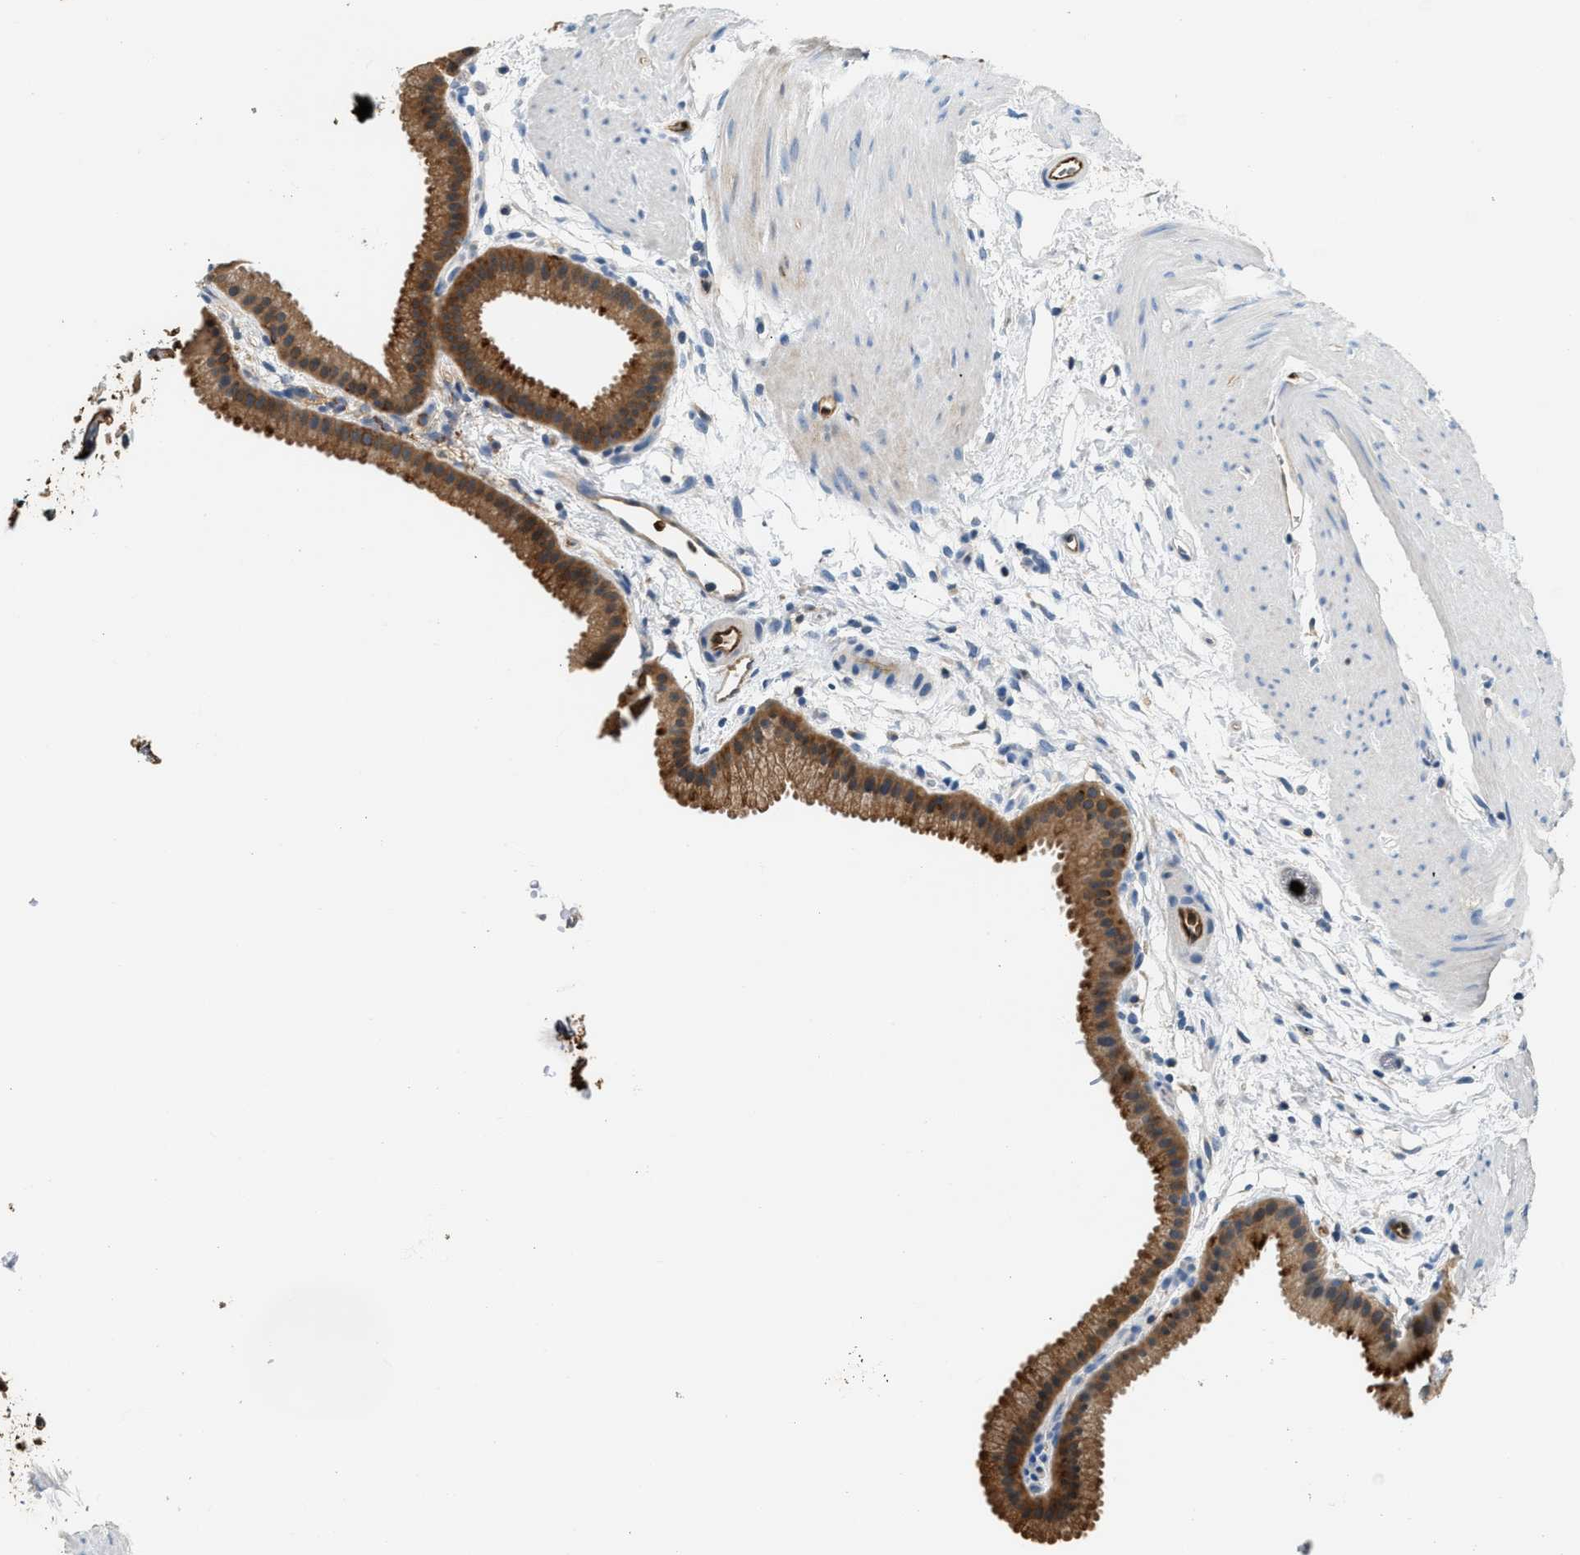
{"staining": {"intensity": "moderate", "quantity": ">75%", "location": "cytoplasmic/membranous,nuclear"}, "tissue": "gallbladder", "cell_type": "Glandular cells", "image_type": "normal", "snomed": [{"axis": "morphology", "description": "Normal tissue, NOS"}, {"axis": "topography", "description": "Gallbladder"}], "caption": "A high-resolution photomicrograph shows immunohistochemistry staining of unremarkable gallbladder, which shows moderate cytoplasmic/membranous,nuclear expression in approximately >75% of glandular cells. (Brightfield microscopy of DAB IHC at high magnification).", "gene": "ANXA3", "patient": {"sex": "female", "age": 64}}